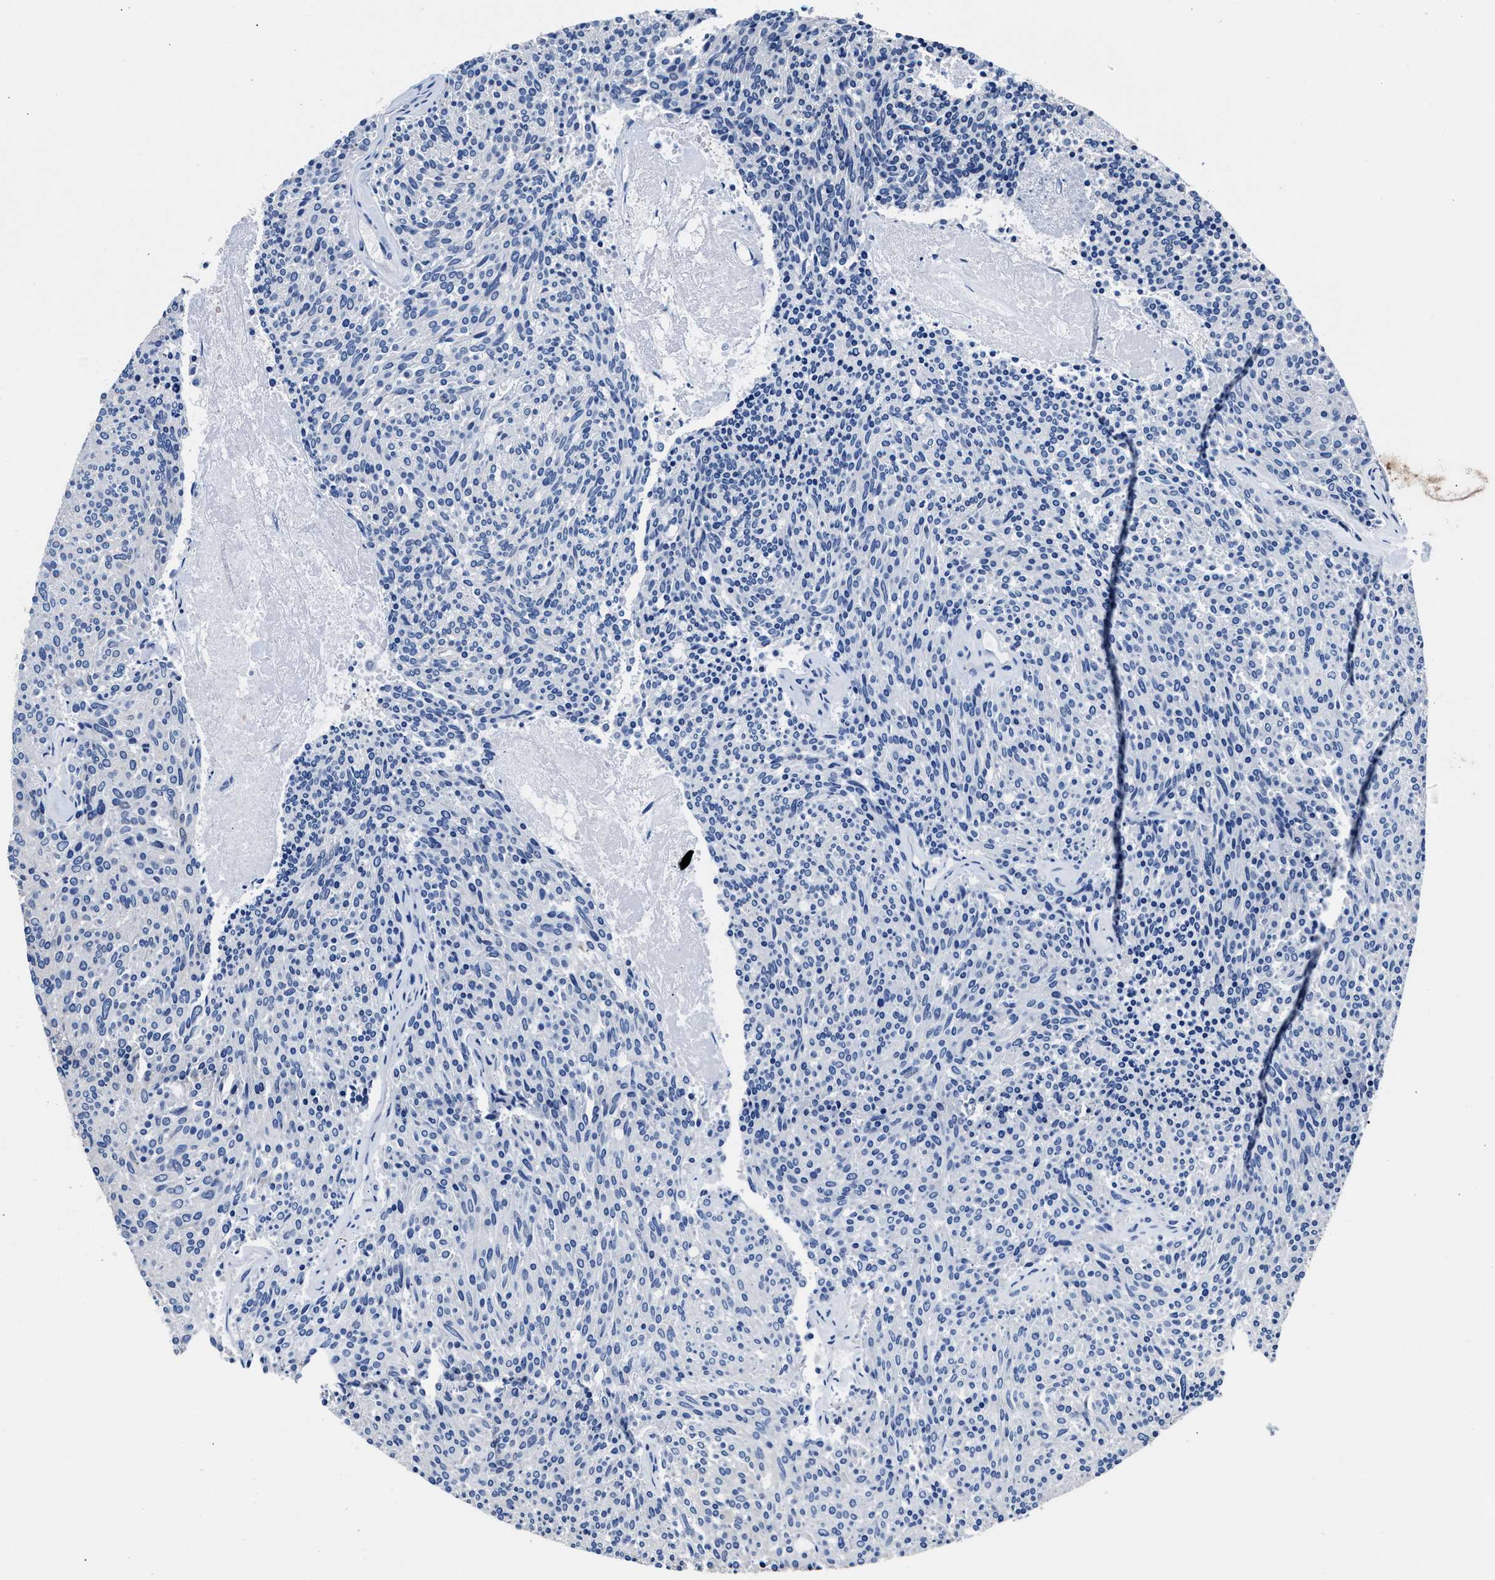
{"staining": {"intensity": "negative", "quantity": "none", "location": "none"}, "tissue": "carcinoid", "cell_type": "Tumor cells", "image_type": "cancer", "snomed": [{"axis": "morphology", "description": "Carcinoid, malignant, NOS"}, {"axis": "topography", "description": "Pancreas"}], "caption": "Immunohistochemistry micrograph of neoplastic tissue: malignant carcinoid stained with DAB (3,3'-diaminobenzidine) exhibits no significant protein positivity in tumor cells.", "gene": "GSTM1", "patient": {"sex": "female", "age": 54}}